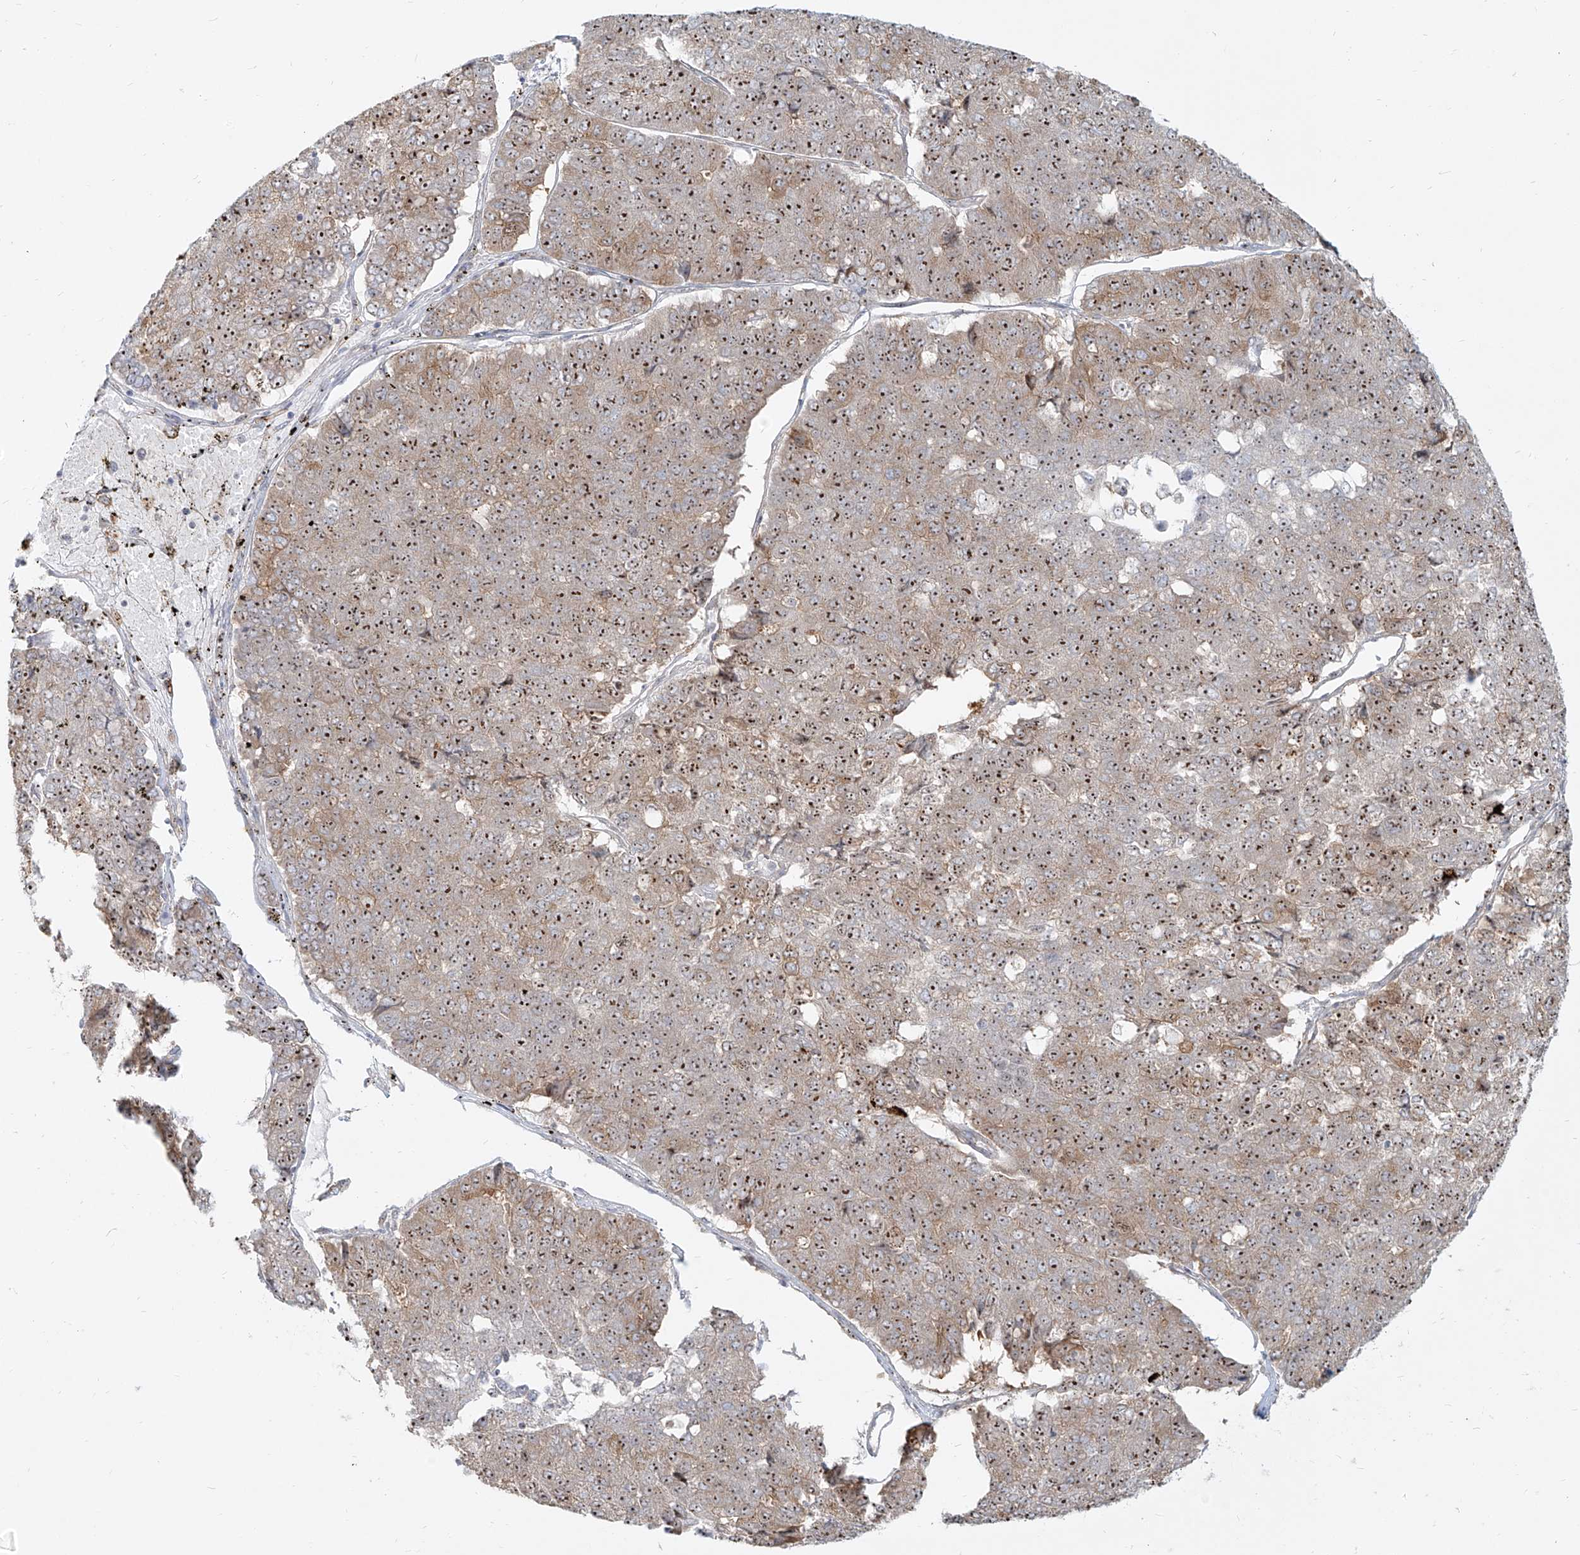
{"staining": {"intensity": "moderate", "quantity": ">75%", "location": "cytoplasmic/membranous,nuclear"}, "tissue": "pancreatic cancer", "cell_type": "Tumor cells", "image_type": "cancer", "snomed": [{"axis": "morphology", "description": "Adenocarcinoma, NOS"}, {"axis": "topography", "description": "Pancreas"}], "caption": "IHC of pancreatic cancer (adenocarcinoma) shows medium levels of moderate cytoplasmic/membranous and nuclear positivity in about >75% of tumor cells.", "gene": "BYSL", "patient": {"sex": "male", "age": 50}}